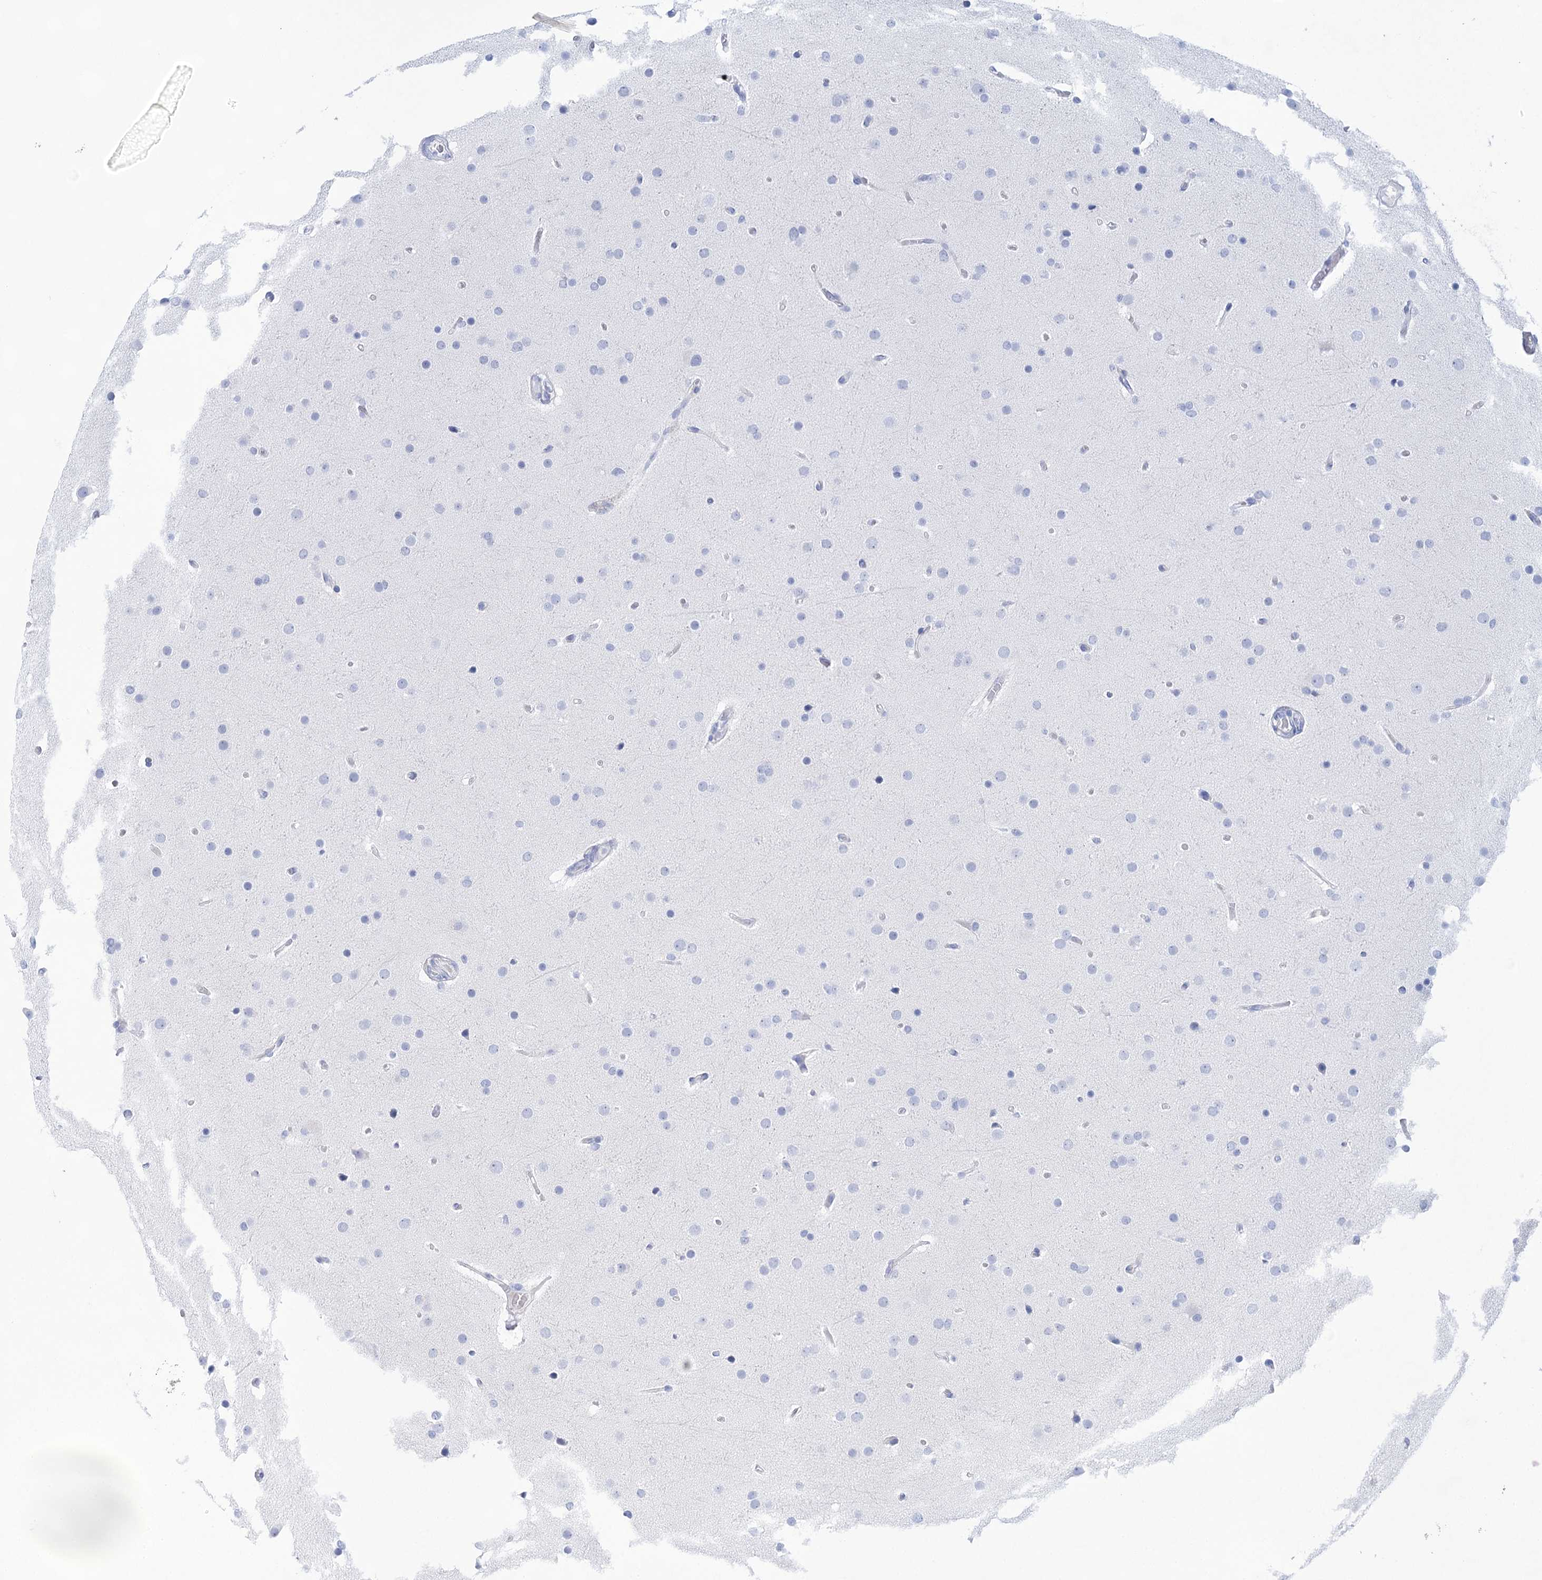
{"staining": {"intensity": "negative", "quantity": "none", "location": "none"}, "tissue": "glioma", "cell_type": "Tumor cells", "image_type": "cancer", "snomed": [{"axis": "morphology", "description": "Glioma, malignant, High grade"}, {"axis": "topography", "description": "Cerebral cortex"}], "caption": "The image displays no staining of tumor cells in malignant glioma (high-grade).", "gene": "LALBA", "patient": {"sex": "female", "age": 36}}